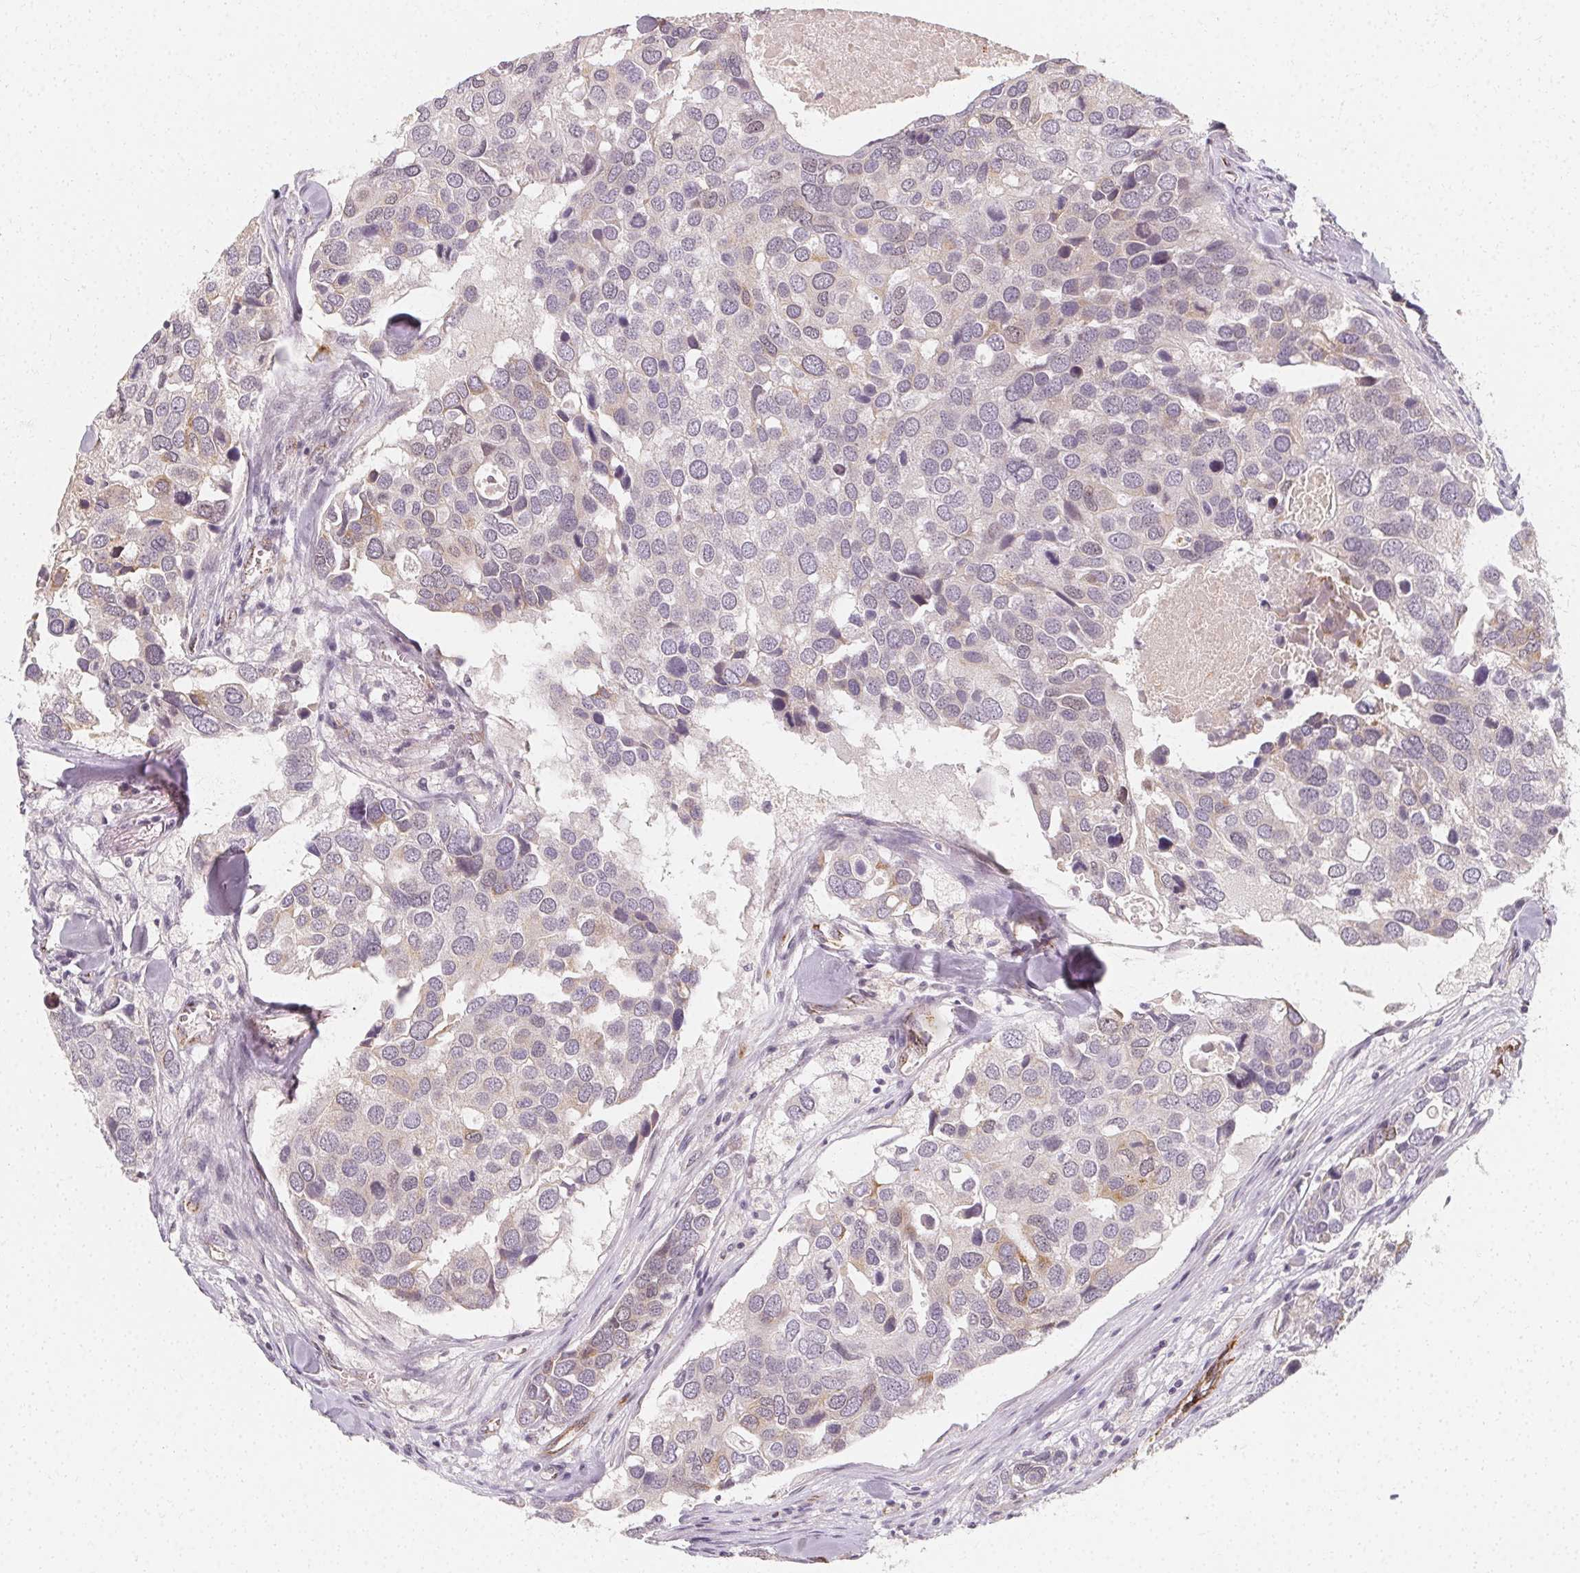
{"staining": {"intensity": "negative", "quantity": "none", "location": "none"}, "tissue": "breast cancer", "cell_type": "Tumor cells", "image_type": "cancer", "snomed": [{"axis": "morphology", "description": "Duct carcinoma"}, {"axis": "topography", "description": "Breast"}], "caption": "Immunohistochemistry (IHC) of human breast cancer exhibits no staining in tumor cells.", "gene": "CLCNKB", "patient": {"sex": "female", "age": 83}}